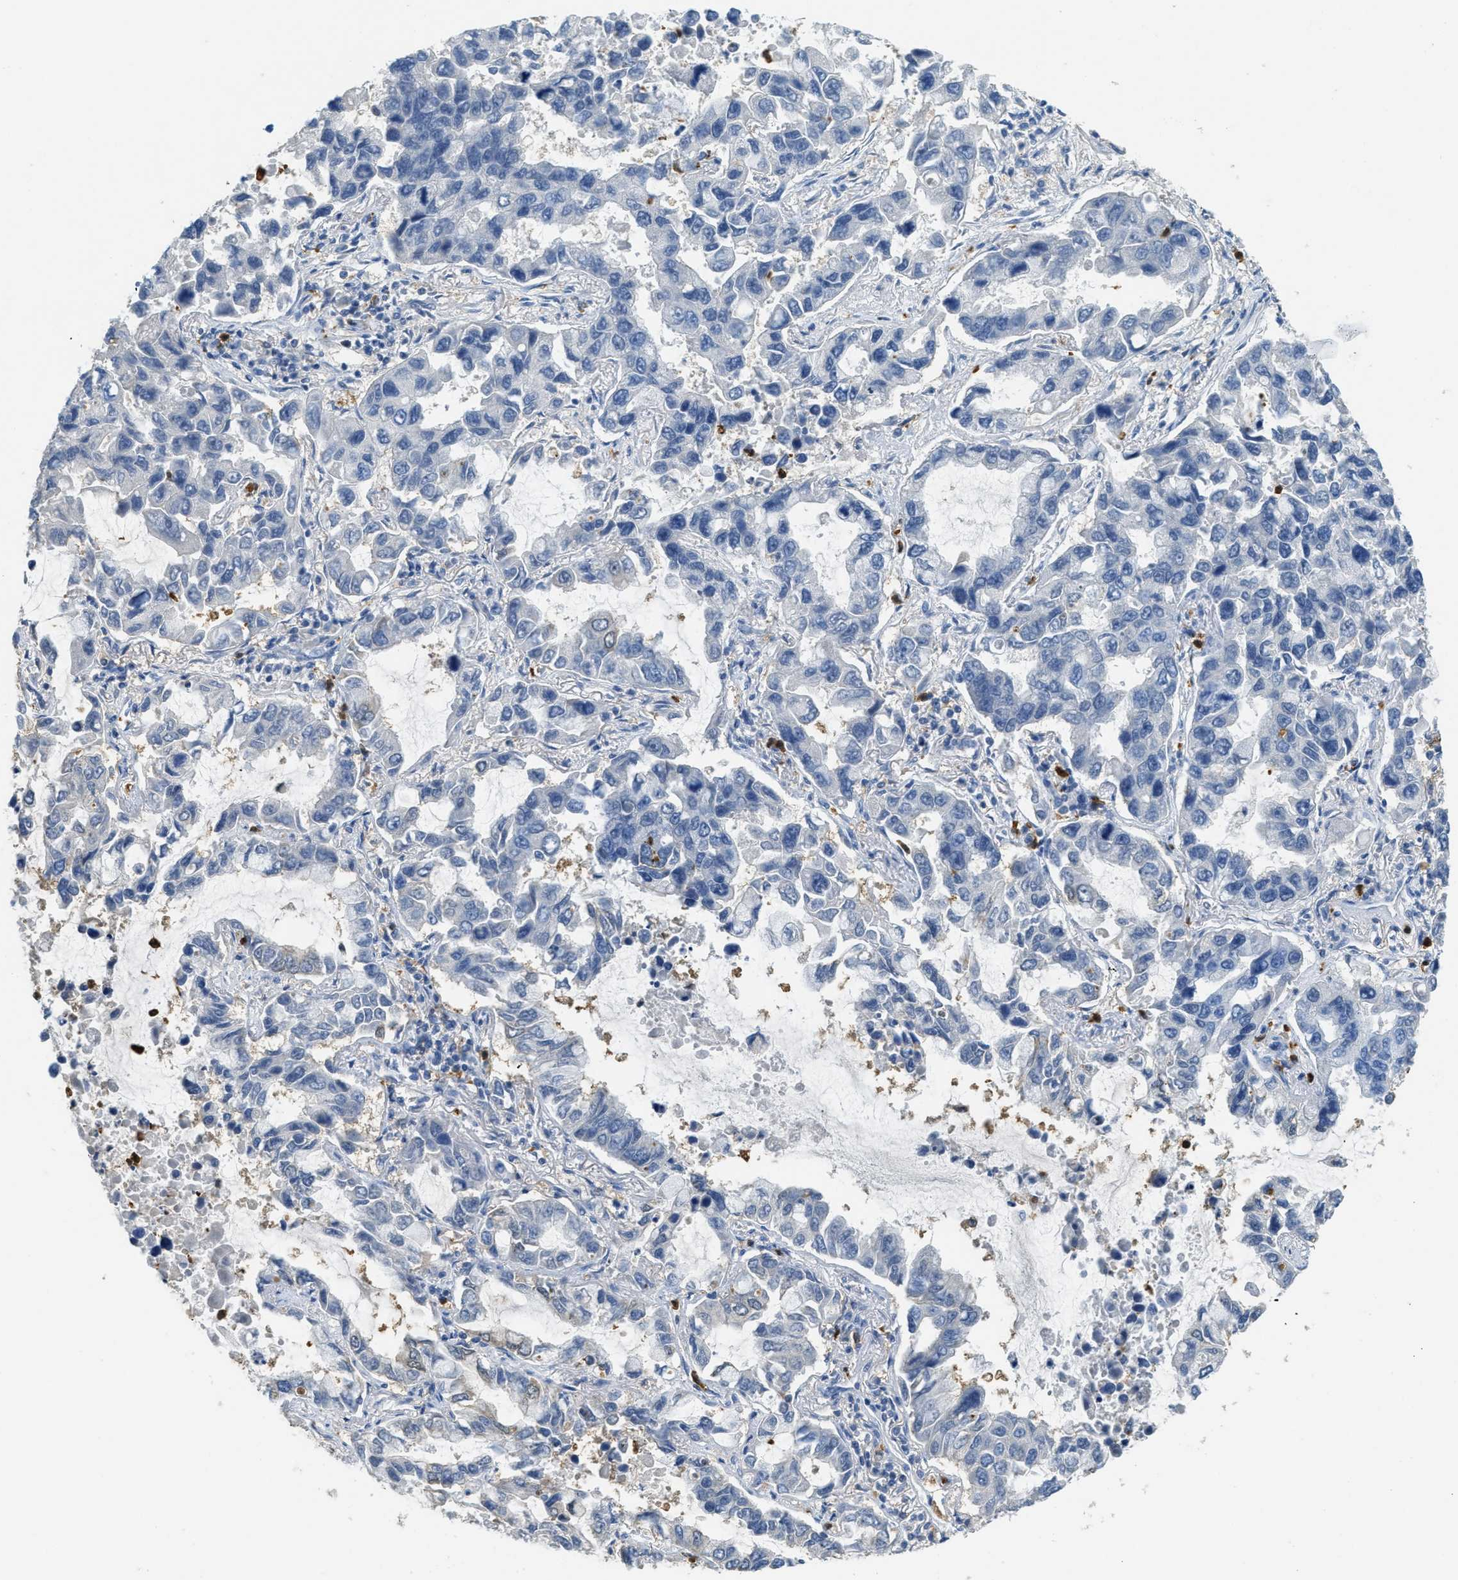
{"staining": {"intensity": "negative", "quantity": "none", "location": "none"}, "tissue": "lung cancer", "cell_type": "Tumor cells", "image_type": "cancer", "snomed": [{"axis": "morphology", "description": "Adenocarcinoma, NOS"}, {"axis": "topography", "description": "Lung"}], "caption": "Immunohistochemical staining of lung adenocarcinoma shows no significant positivity in tumor cells.", "gene": "SERPINB1", "patient": {"sex": "male", "age": 64}}